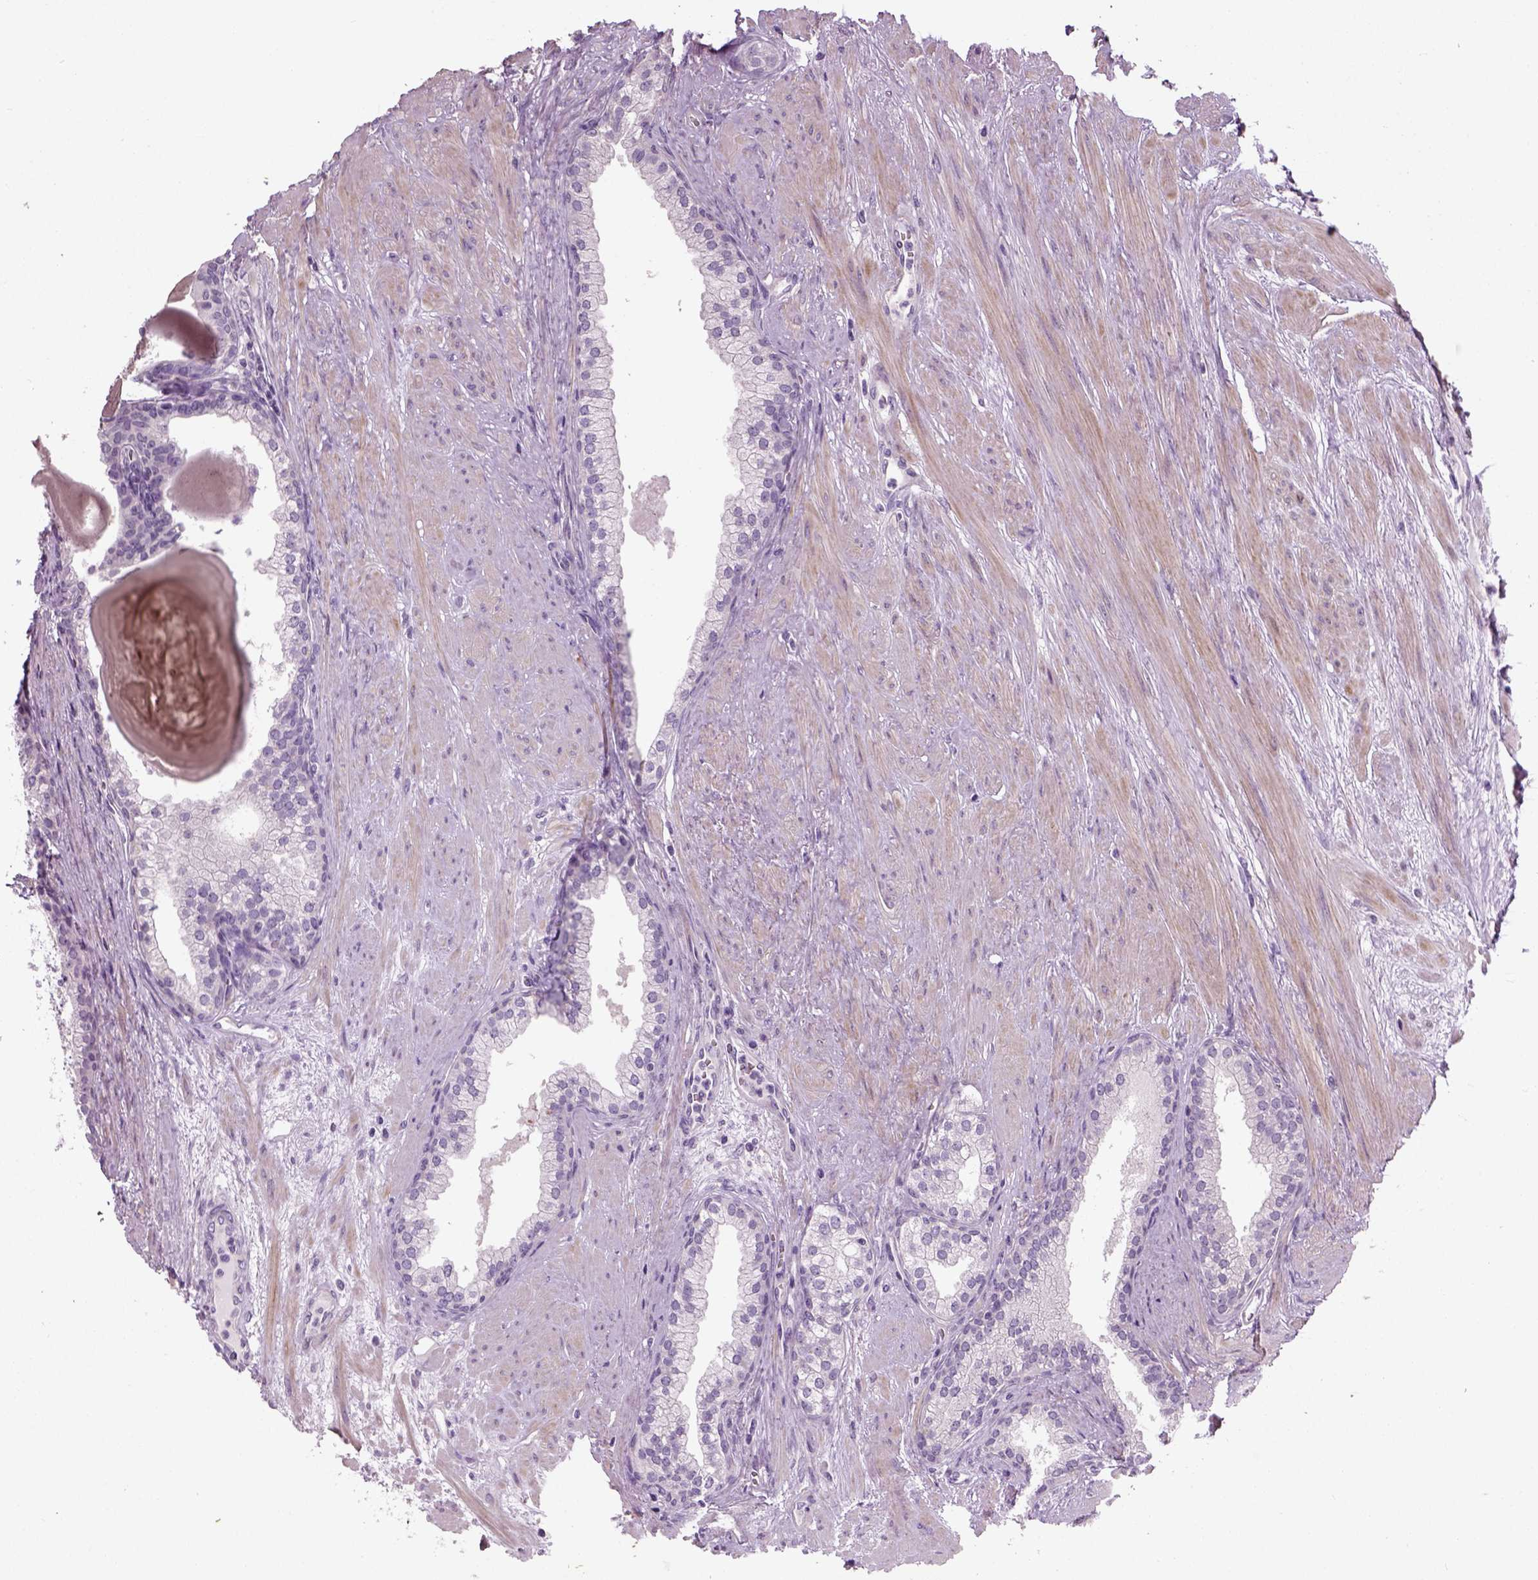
{"staining": {"intensity": "negative", "quantity": "none", "location": "none"}, "tissue": "prostate cancer", "cell_type": "Tumor cells", "image_type": "cancer", "snomed": [{"axis": "morphology", "description": "Adenocarcinoma, NOS"}, {"axis": "topography", "description": "Prostate"}], "caption": "Adenocarcinoma (prostate) was stained to show a protein in brown. There is no significant positivity in tumor cells.", "gene": "ELOVL3", "patient": {"sex": "male", "age": 69}}